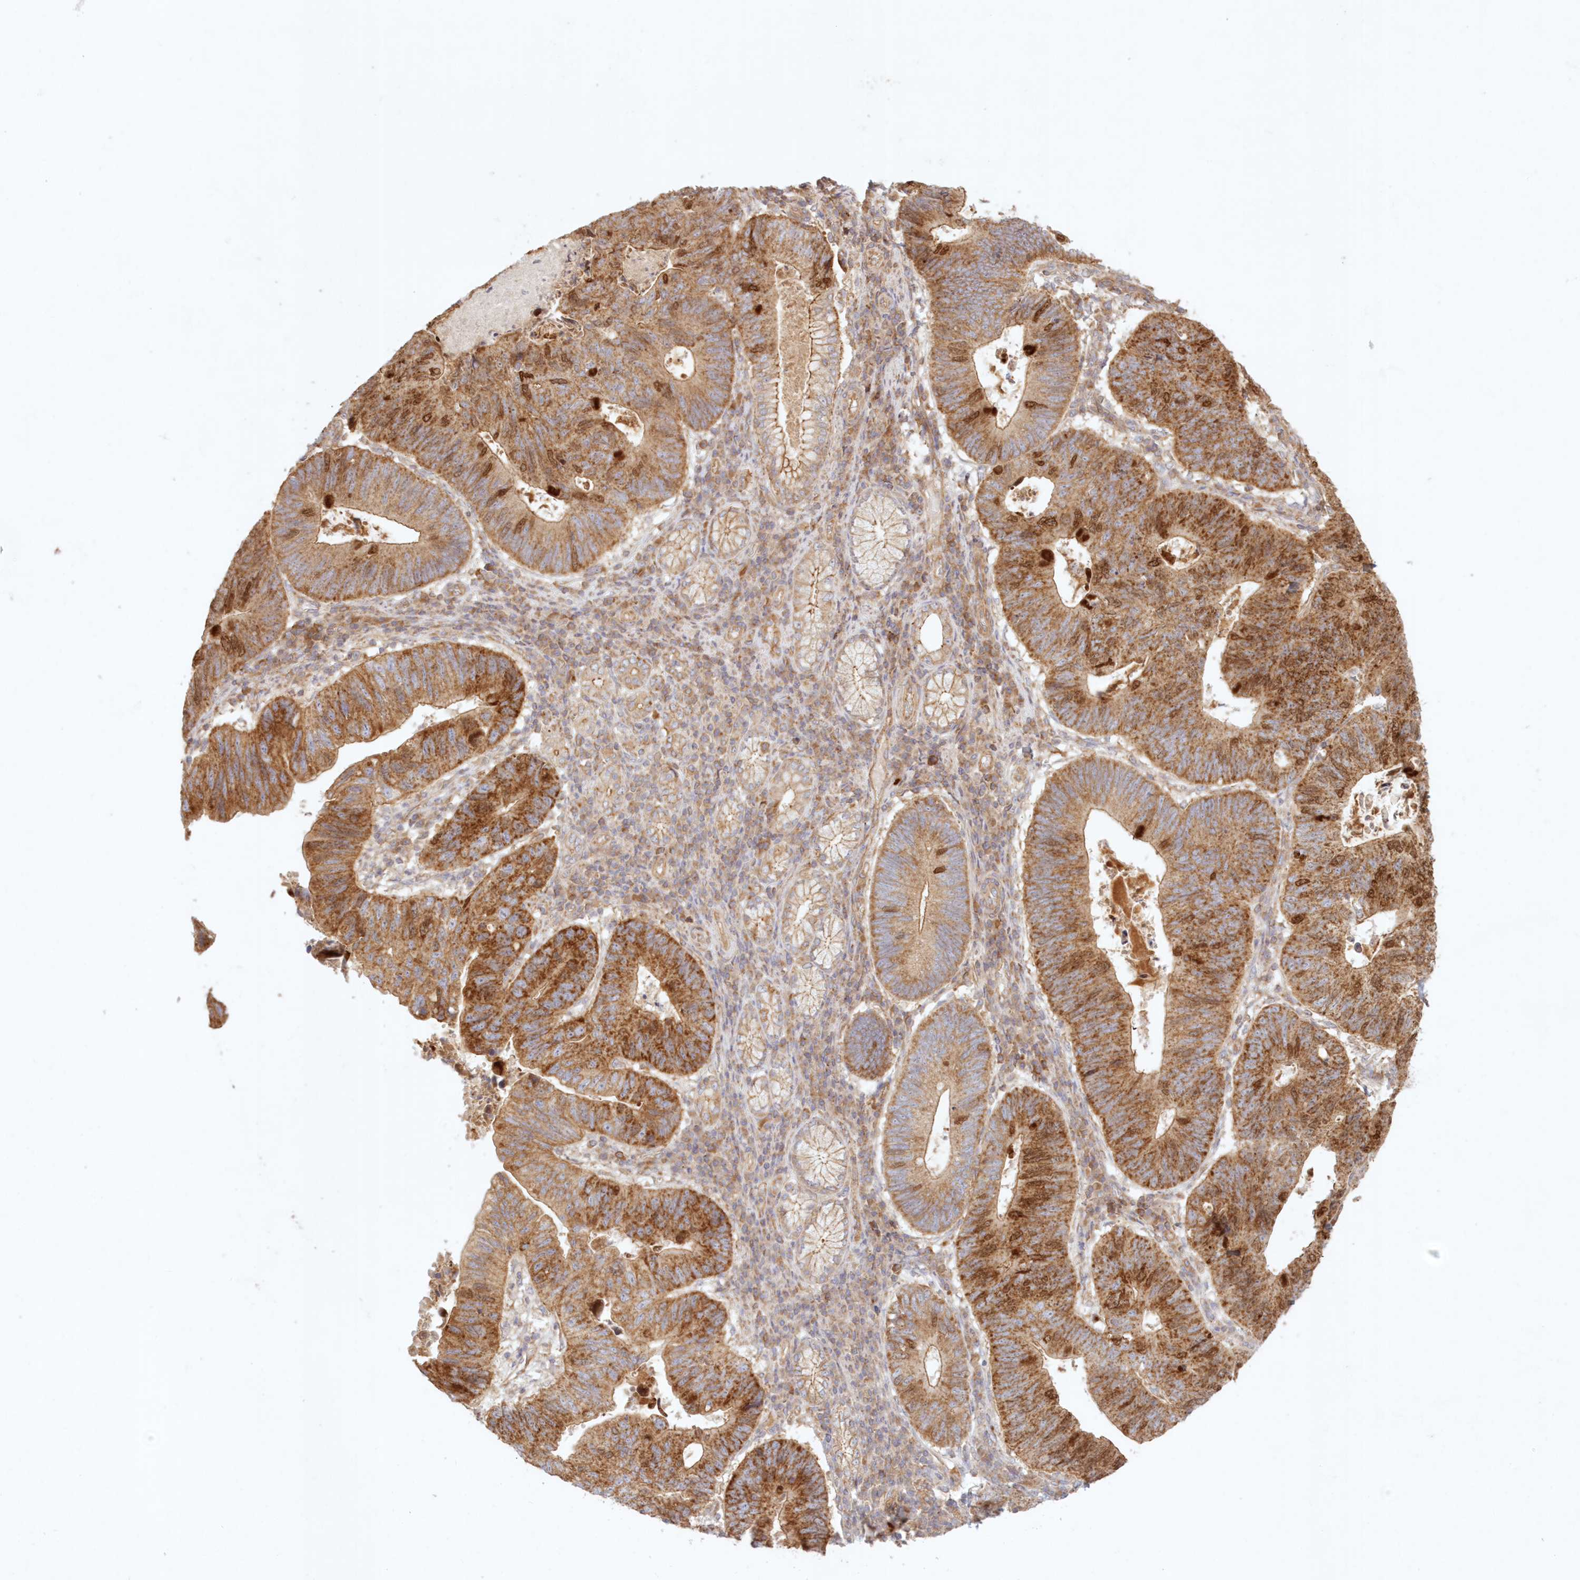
{"staining": {"intensity": "strong", "quantity": ">75%", "location": "cytoplasmic/membranous"}, "tissue": "stomach cancer", "cell_type": "Tumor cells", "image_type": "cancer", "snomed": [{"axis": "morphology", "description": "Adenocarcinoma, NOS"}, {"axis": "topography", "description": "Stomach"}], "caption": "High-power microscopy captured an immunohistochemistry micrograph of stomach cancer, revealing strong cytoplasmic/membranous expression in approximately >75% of tumor cells.", "gene": "KIAA0232", "patient": {"sex": "male", "age": 59}}